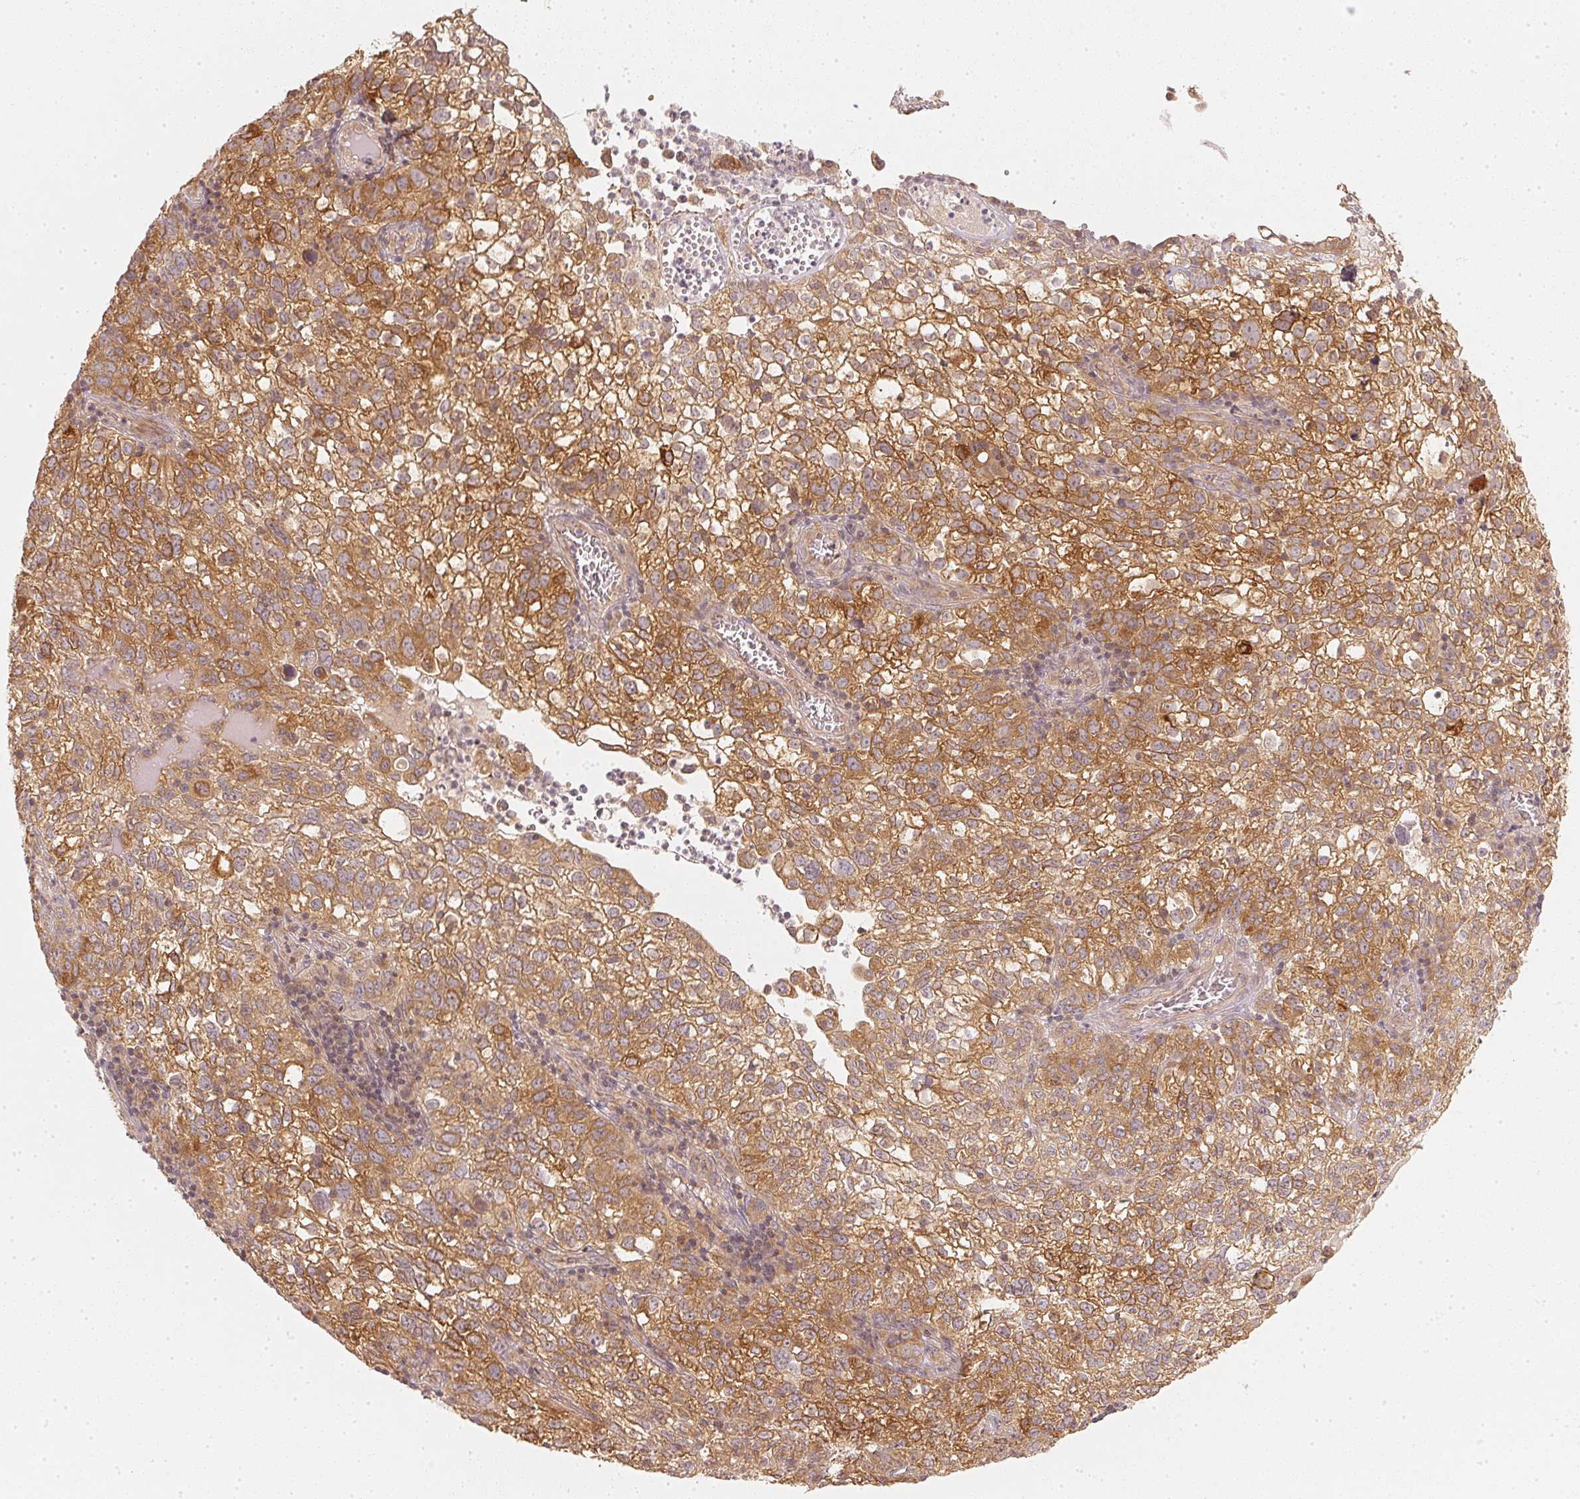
{"staining": {"intensity": "strong", "quantity": ">75%", "location": "cytoplasmic/membranous"}, "tissue": "cervical cancer", "cell_type": "Tumor cells", "image_type": "cancer", "snomed": [{"axis": "morphology", "description": "Squamous cell carcinoma, NOS"}, {"axis": "topography", "description": "Cervix"}], "caption": "Brown immunohistochemical staining in human squamous cell carcinoma (cervical) exhibits strong cytoplasmic/membranous expression in approximately >75% of tumor cells.", "gene": "WDR54", "patient": {"sex": "female", "age": 55}}